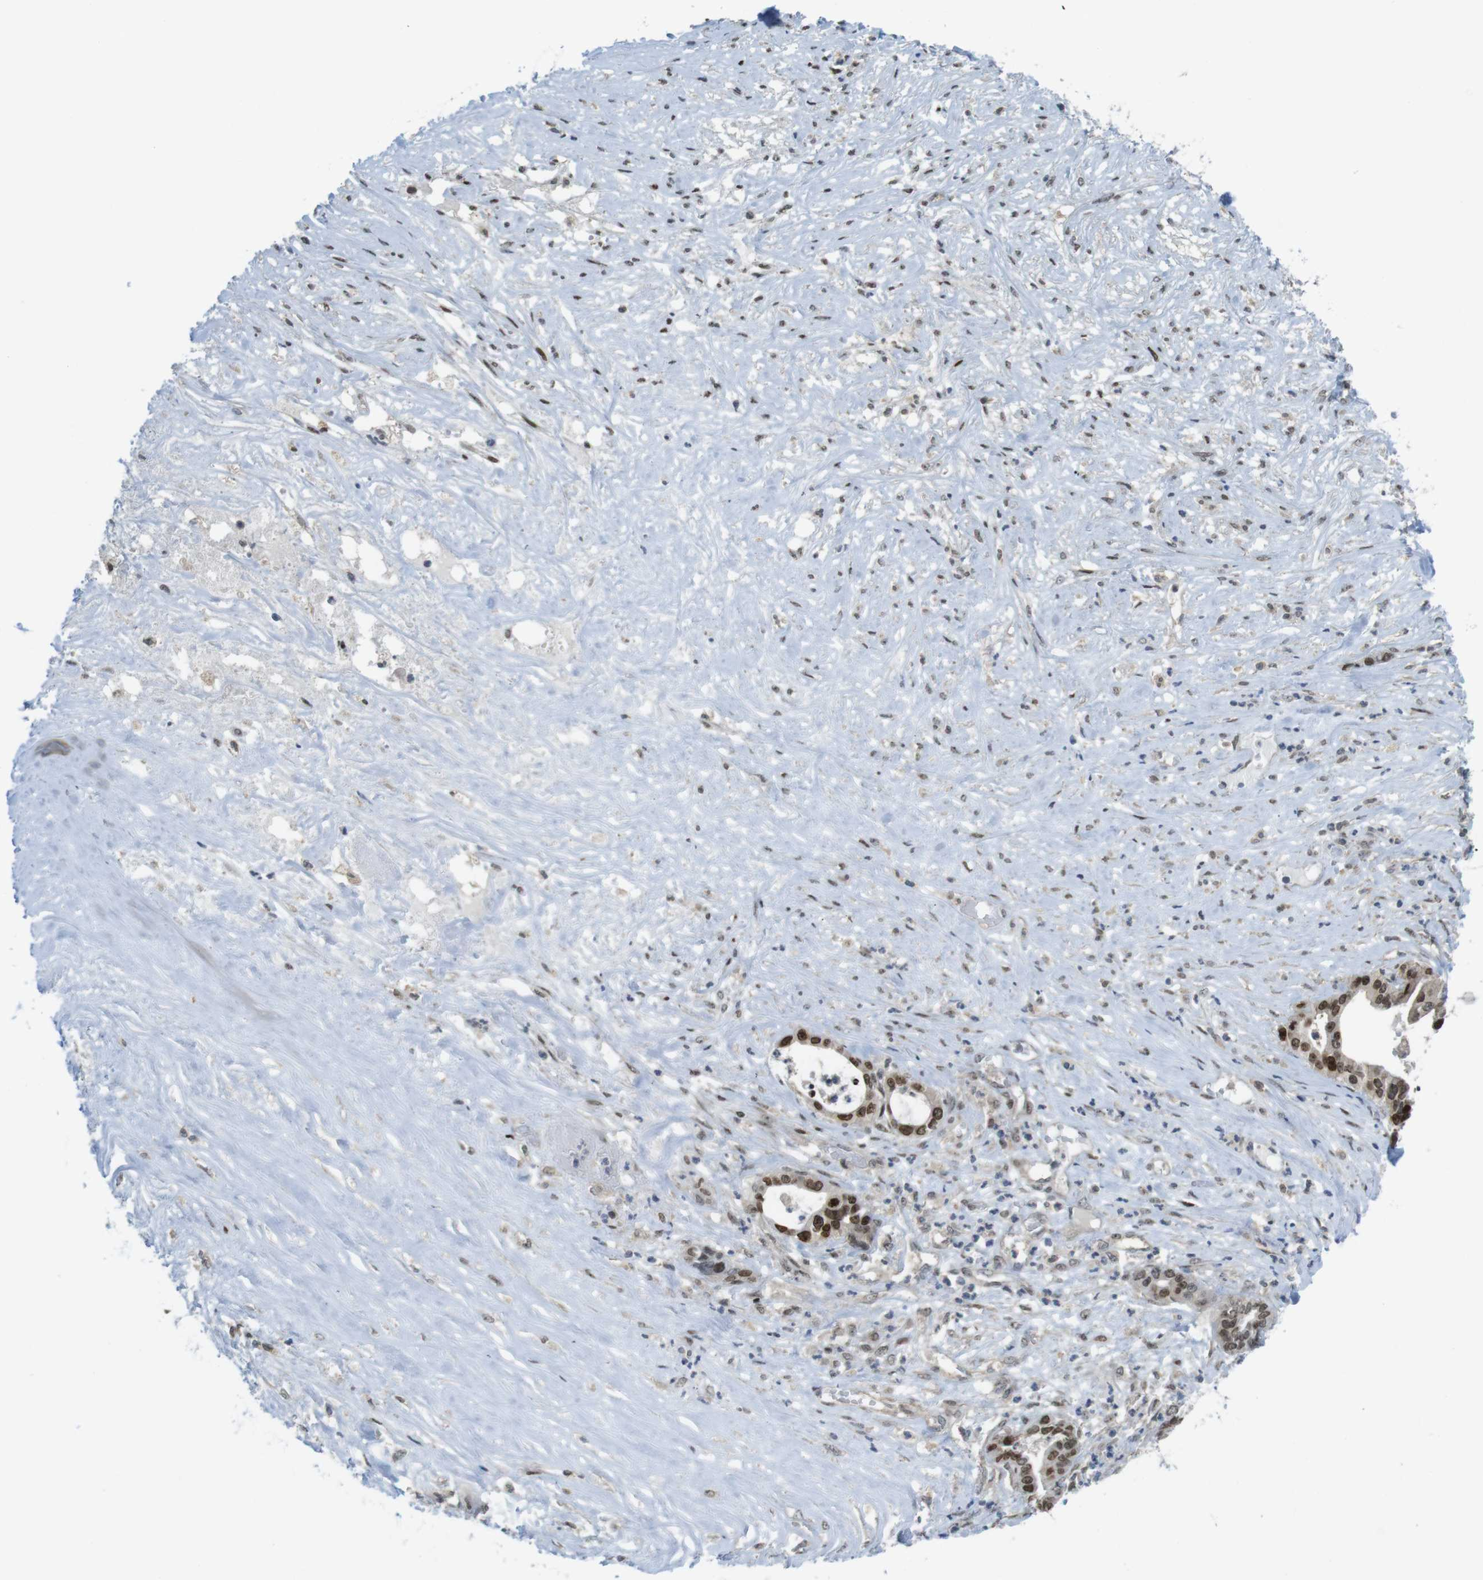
{"staining": {"intensity": "strong", "quantity": ">75%", "location": "nuclear"}, "tissue": "liver cancer", "cell_type": "Tumor cells", "image_type": "cancer", "snomed": [{"axis": "morphology", "description": "Cholangiocarcinoma"}, {"axis": "topography", "description": "Liver"}], "caption": "Cholangiocarcinoma (liver) tissue displays strong nuclear positivity in about >75% of tumor cells The staining is performed using DAB (3,3'-diaminobenzidine) brown chromogen to label protein expression. The nuclei are counter-stained blue using hematoxylin.", "gene": "RCC1", "patient": {"sex": "female", "age": 61}}